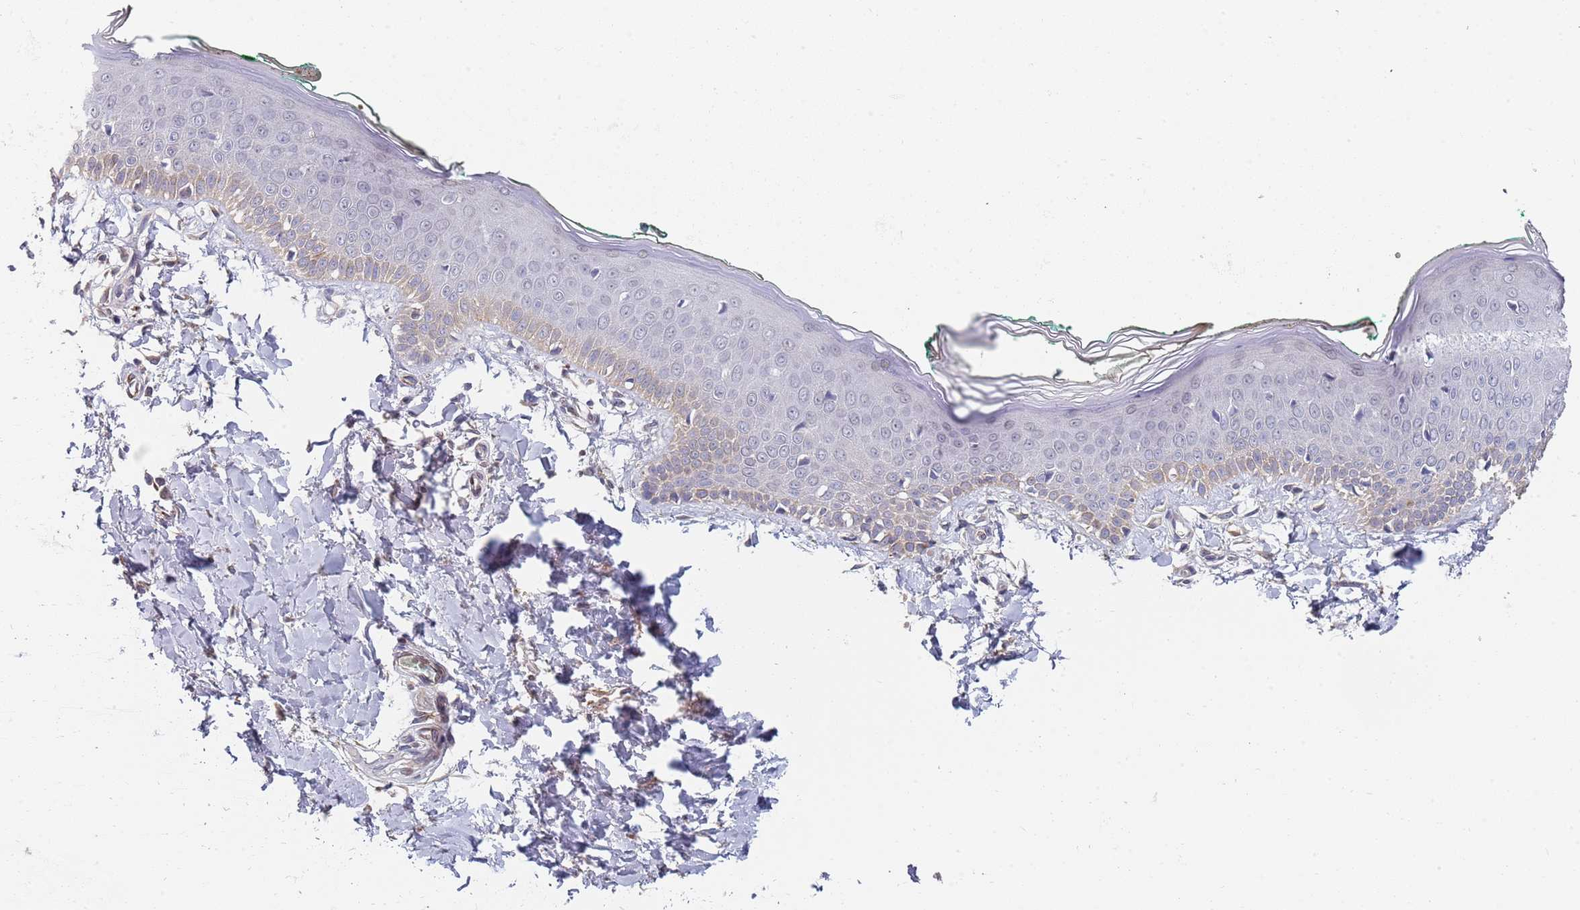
{"staining": {"intensity": "weak", "quantity": ">75%", "location": "cytoplasmic/membranous"}, "tissue": "skin", "cell_type": "Fibroblasts", "image_type": "normal", "snomed": [{"axis": "morphology", "description": "Normal tissue, NOS"}, {"axis": "morphology", "description": "Malignant melanoma, NOS"}, {"axis": "topography", "description": "Skin"}], "caption": "Protein expression analysis of unremarkable skin demonstrates weak cytoplasmic/membranous expression in about >75% of fibroblasts.", "gene": "B4GALT4", "patient": {"sex": "male", "age": 62}}